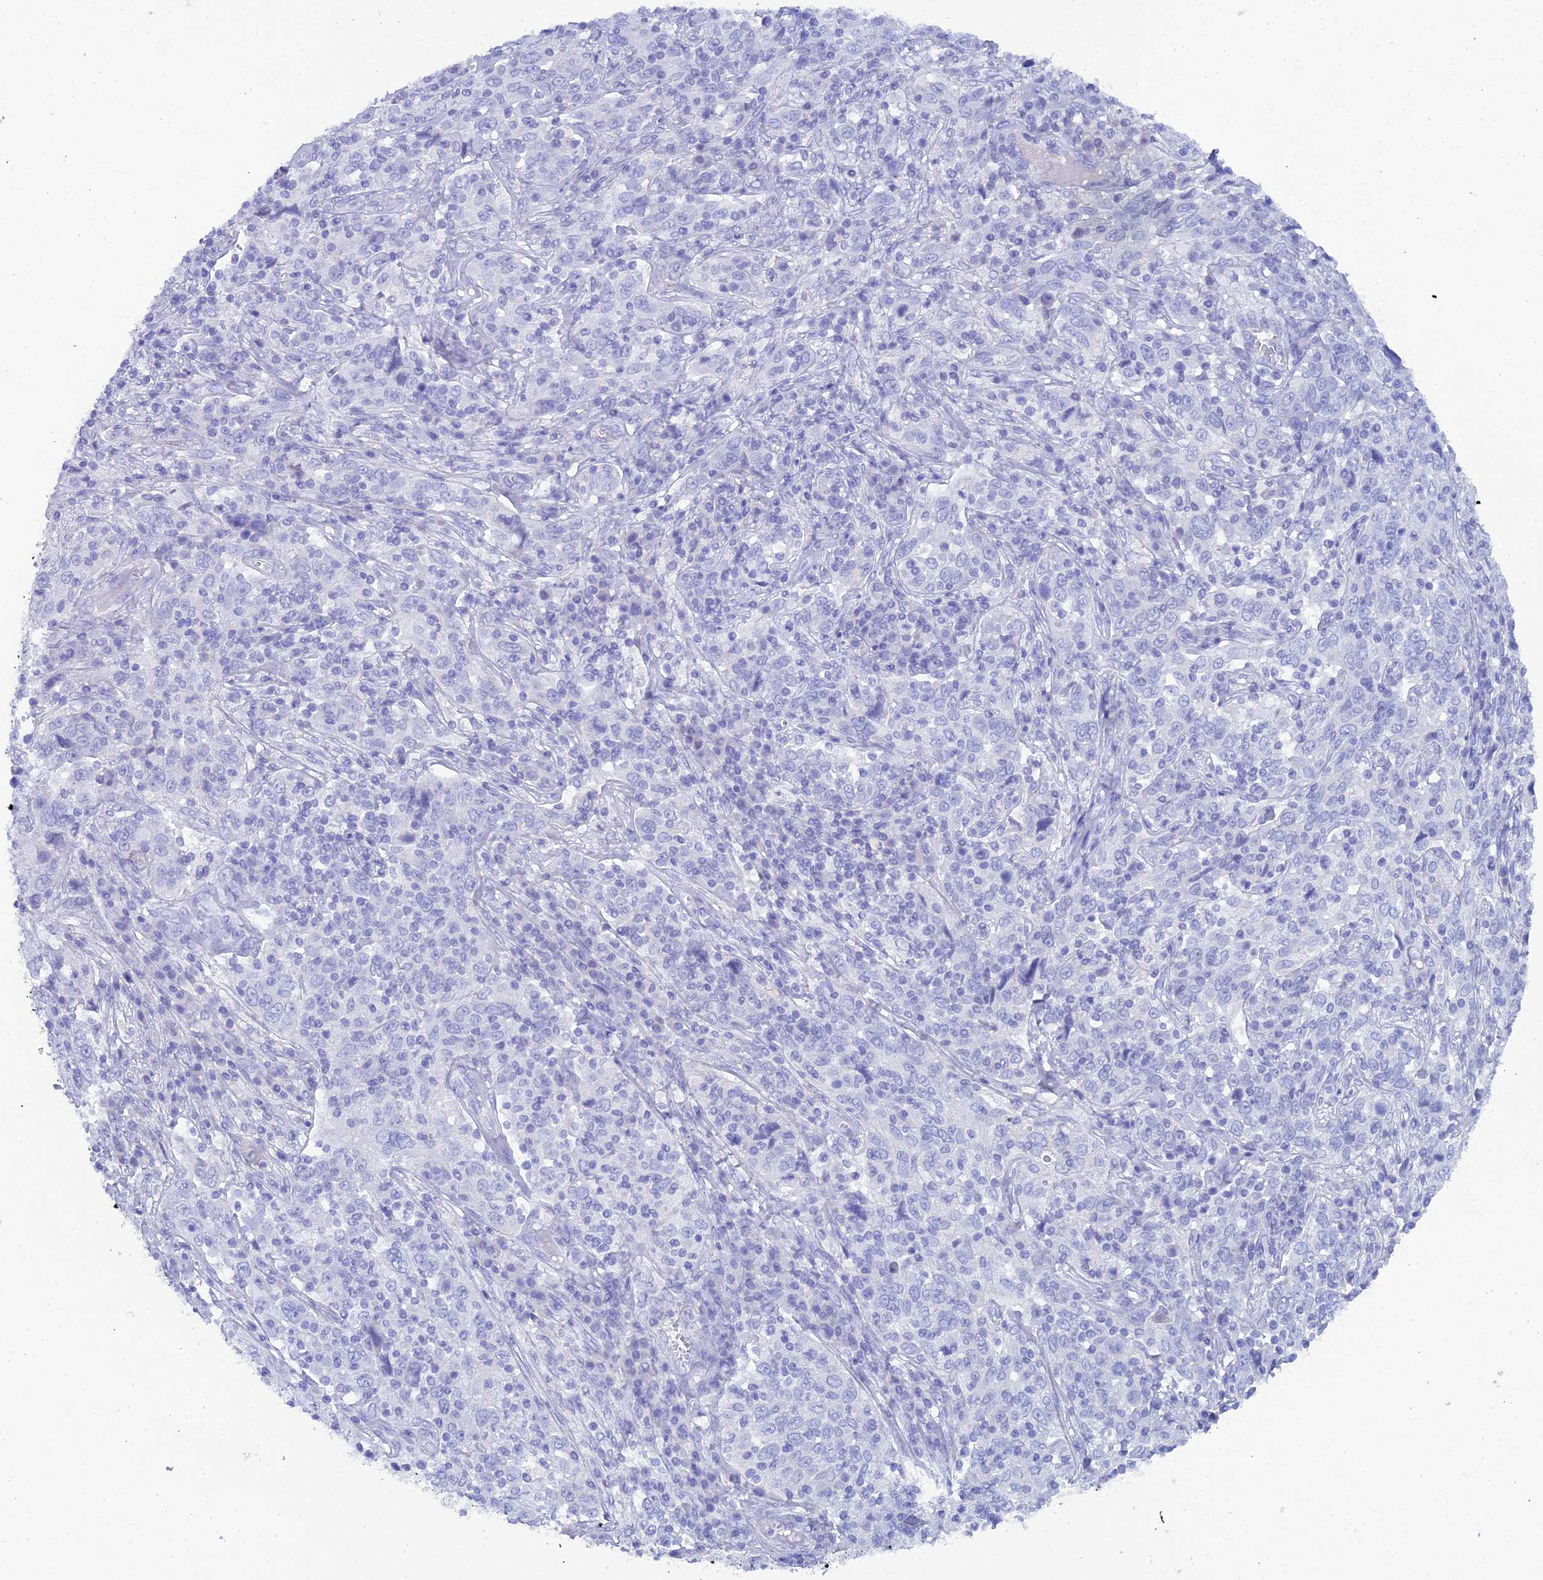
{"staining": {"intensity": "negative", "quantity": "none", "location": "none"}, "tissue": "cervical cancer", "cell_type": "Tumor cells", "image_type": "cancer", "snomed": [{"axis": "morphology", "description": "Squamous cell carcinoma, NOS"}, {"axis": "topography", "description": "Cervix"}], "caption": "This is an immunohistochemistry (IHC) image of cervical cancer (squamous cell carcinoma). There is no expression in tumor cells.", "gene": "REG1A", "patient": {"sex": "female", "age": 46}}